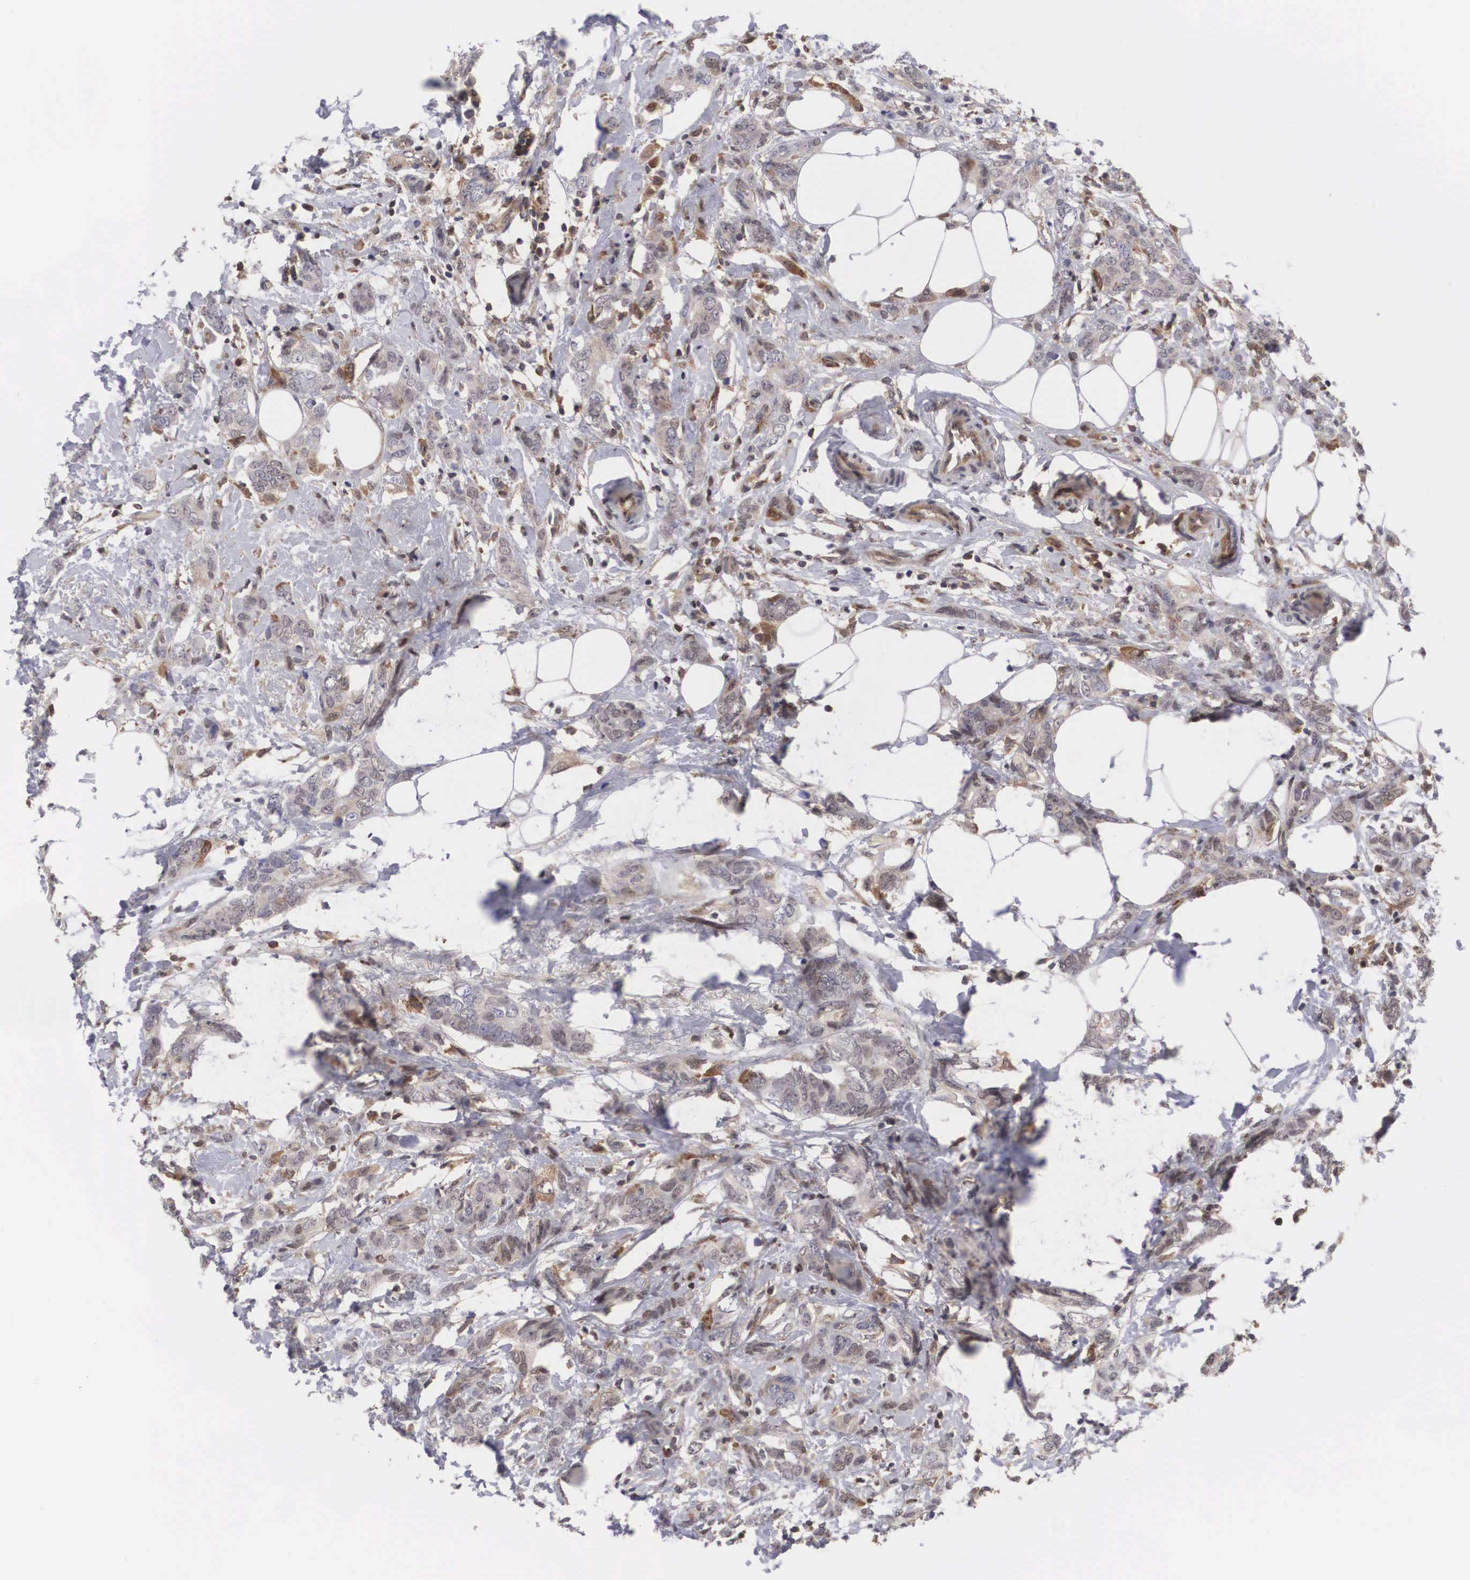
{"staining": {"intensity": "weak", "quantity": ">75%", "location": "cytoplasmic/membranous"}, "tissue": "breast cancer", "cell_type": "Tumor cells", "image_type": "cancer", "snomed": [{"axis": "morphology", "description": "Duct carcinoma"}, {"axis": "topography", "description": "Breast"}], "caption": "Protein expression analysis of human breast invasive ductal carcinoma reveals weak cytoplasmic/membranous expression in about >75% of tumor cells.", "gene": "ADSL", "patient": {"sex": "female", "age": 53}}